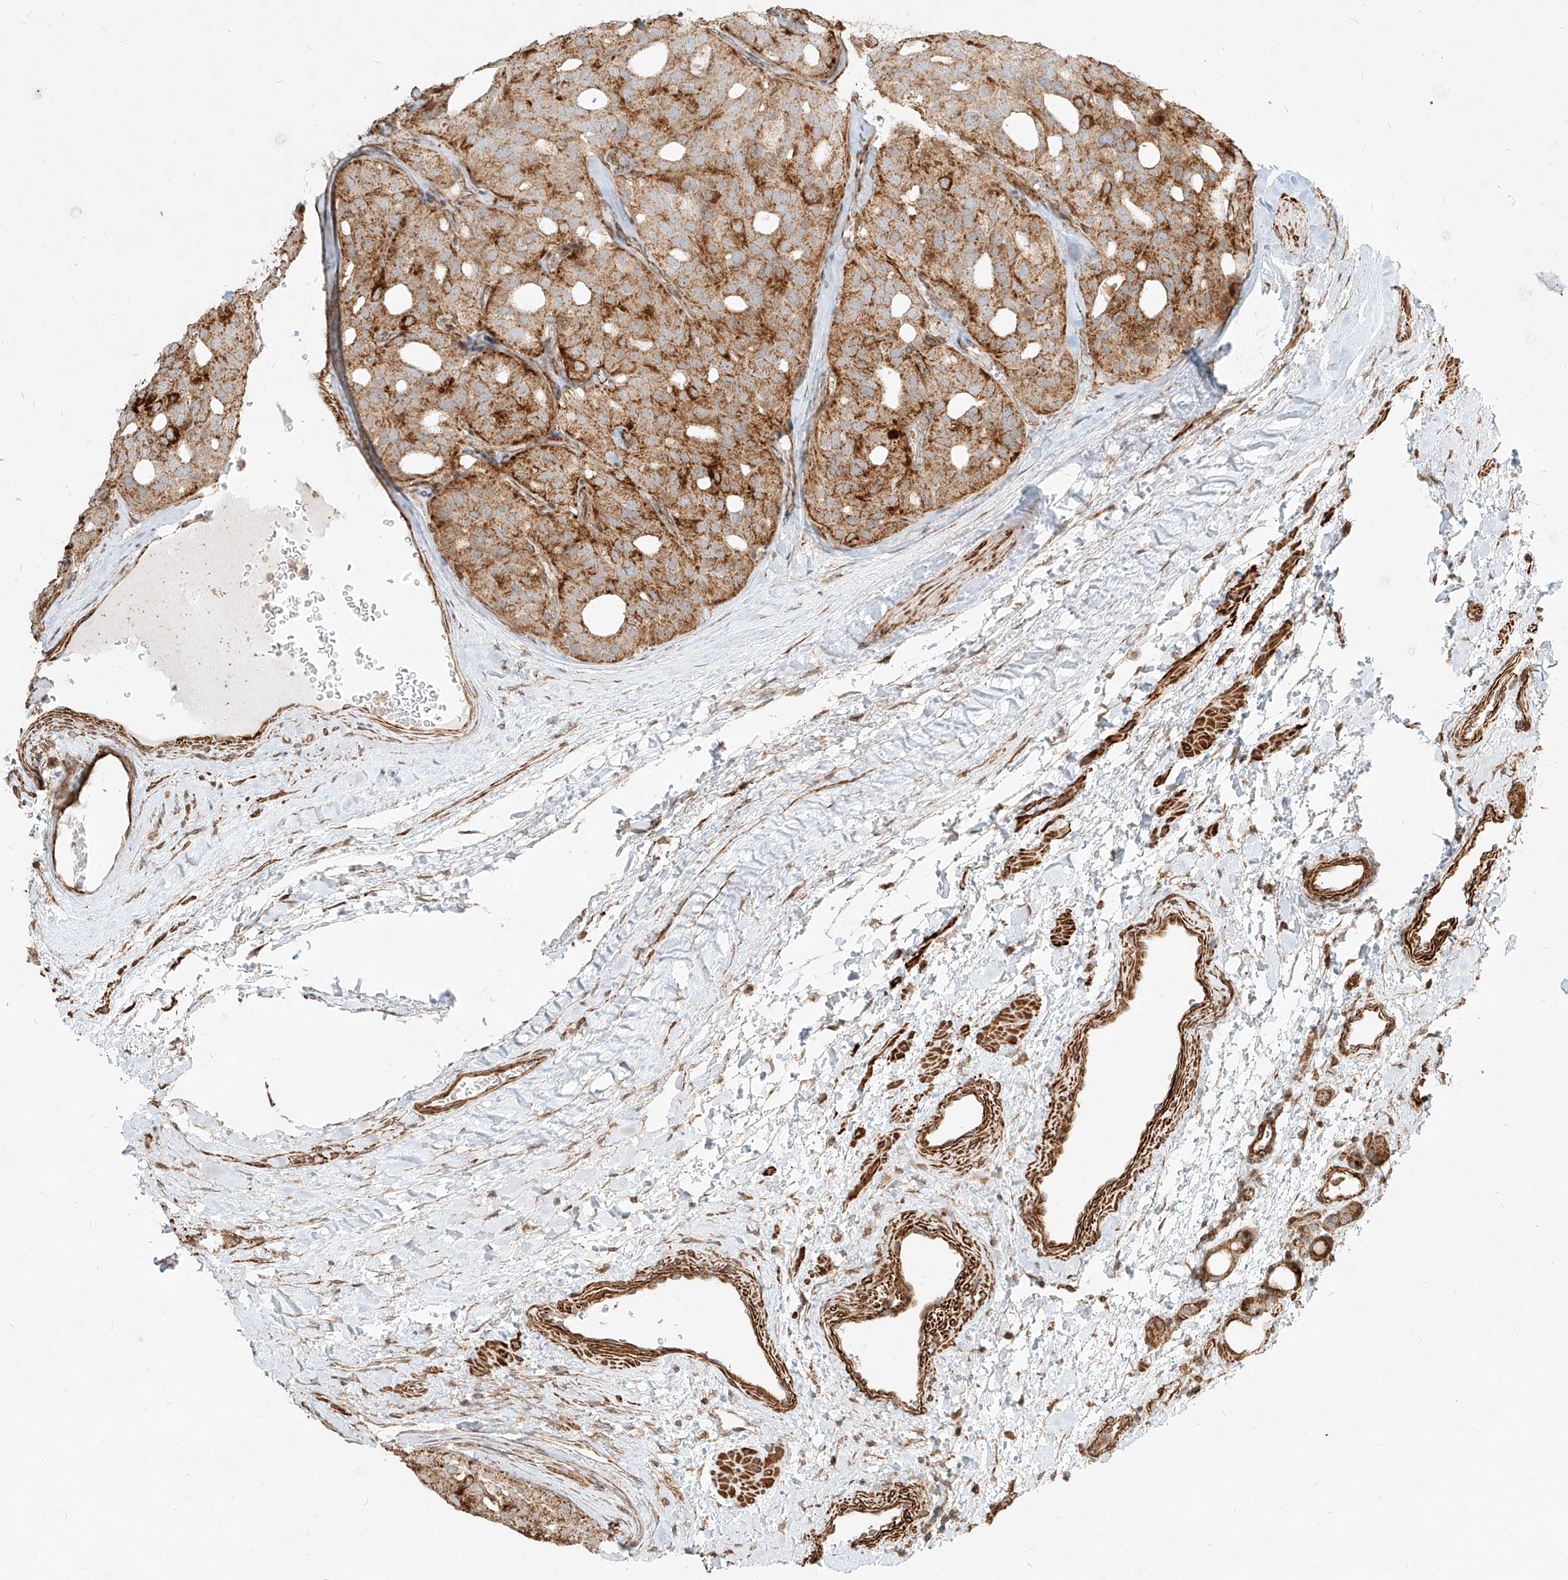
{"staining": {"intensity": "moderate", "quantity": ">75%", "location": "cytoplasmic/membranous"}, "tissue": "thyroid cancer", "cell_type": "Tumor cells", "image_type": "cancer", "snomed": [{"axis": "morphology", "description": "Follicular adenoma carcinoma, NOS"}, {"axis": "topography", "description": "Thyroid gland"}], "caption": "Brown immunohistochemical staining in thyroid cancer (follicular adenoma carcinoma) reveals moderate cytoplasmic/membranous staining in about >75% of tumor cells.", "gene": "MTX2", "patient": {"sex": "male", "age": 75}}